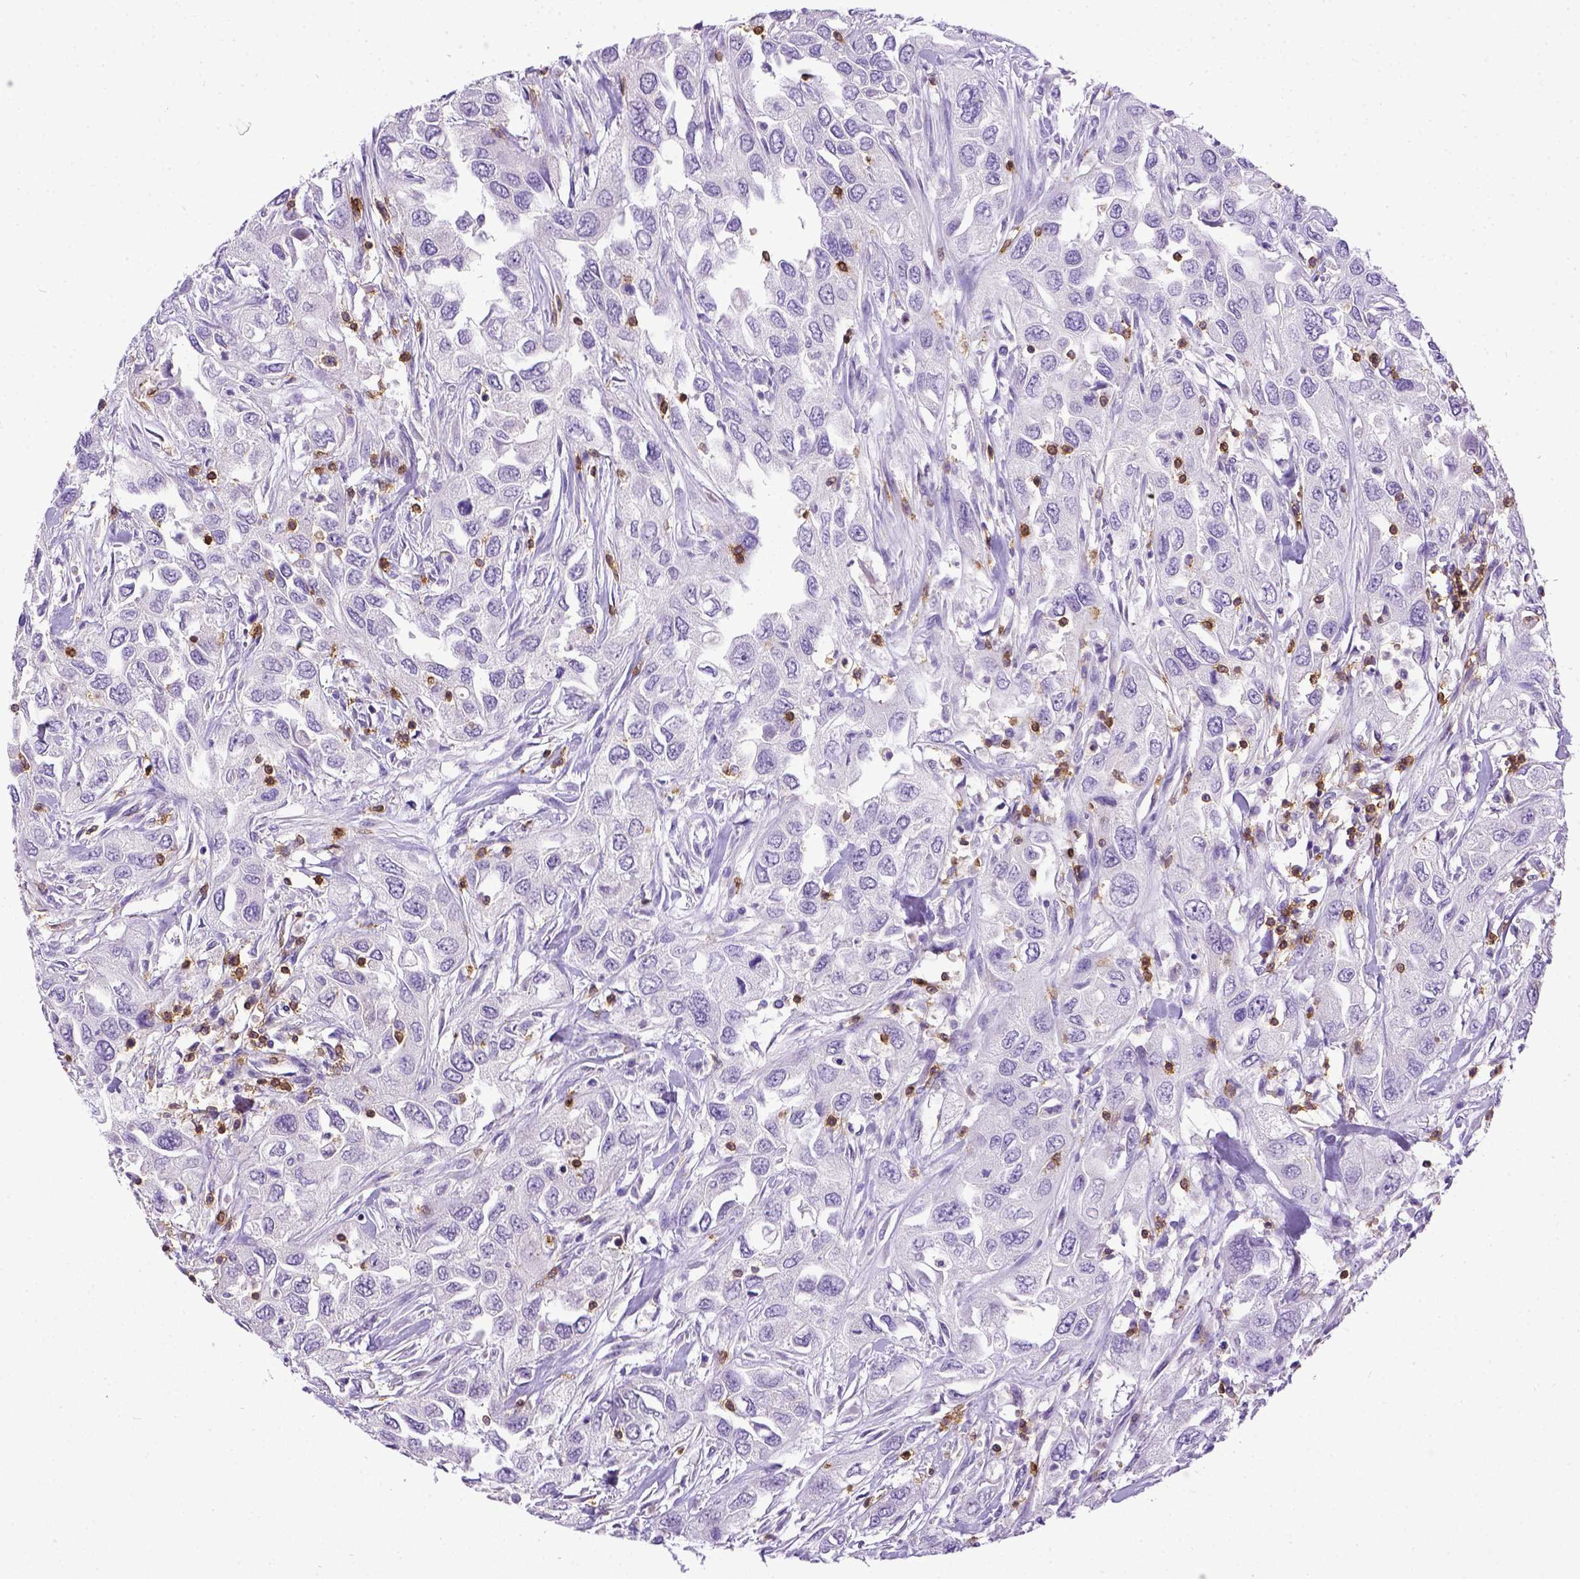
{"staining": {"intensity": "negative", "quantity": "none", "location": "none"}, "tissue": "urothelial cancer", "cell_type": "Tumor cells", "image_type": "cancer", "snomed": [{"axis": "morphology", "description": "Urothelial carcinoma, High grade"}, {"axis": "topography", "description": "Urinary bladder"}], "caption": "The micrograph reveals no significant expression in tumor cells of urothelial cancer.", "gene": "CD3E", "patient": {"sex": "male", "age": 76}}